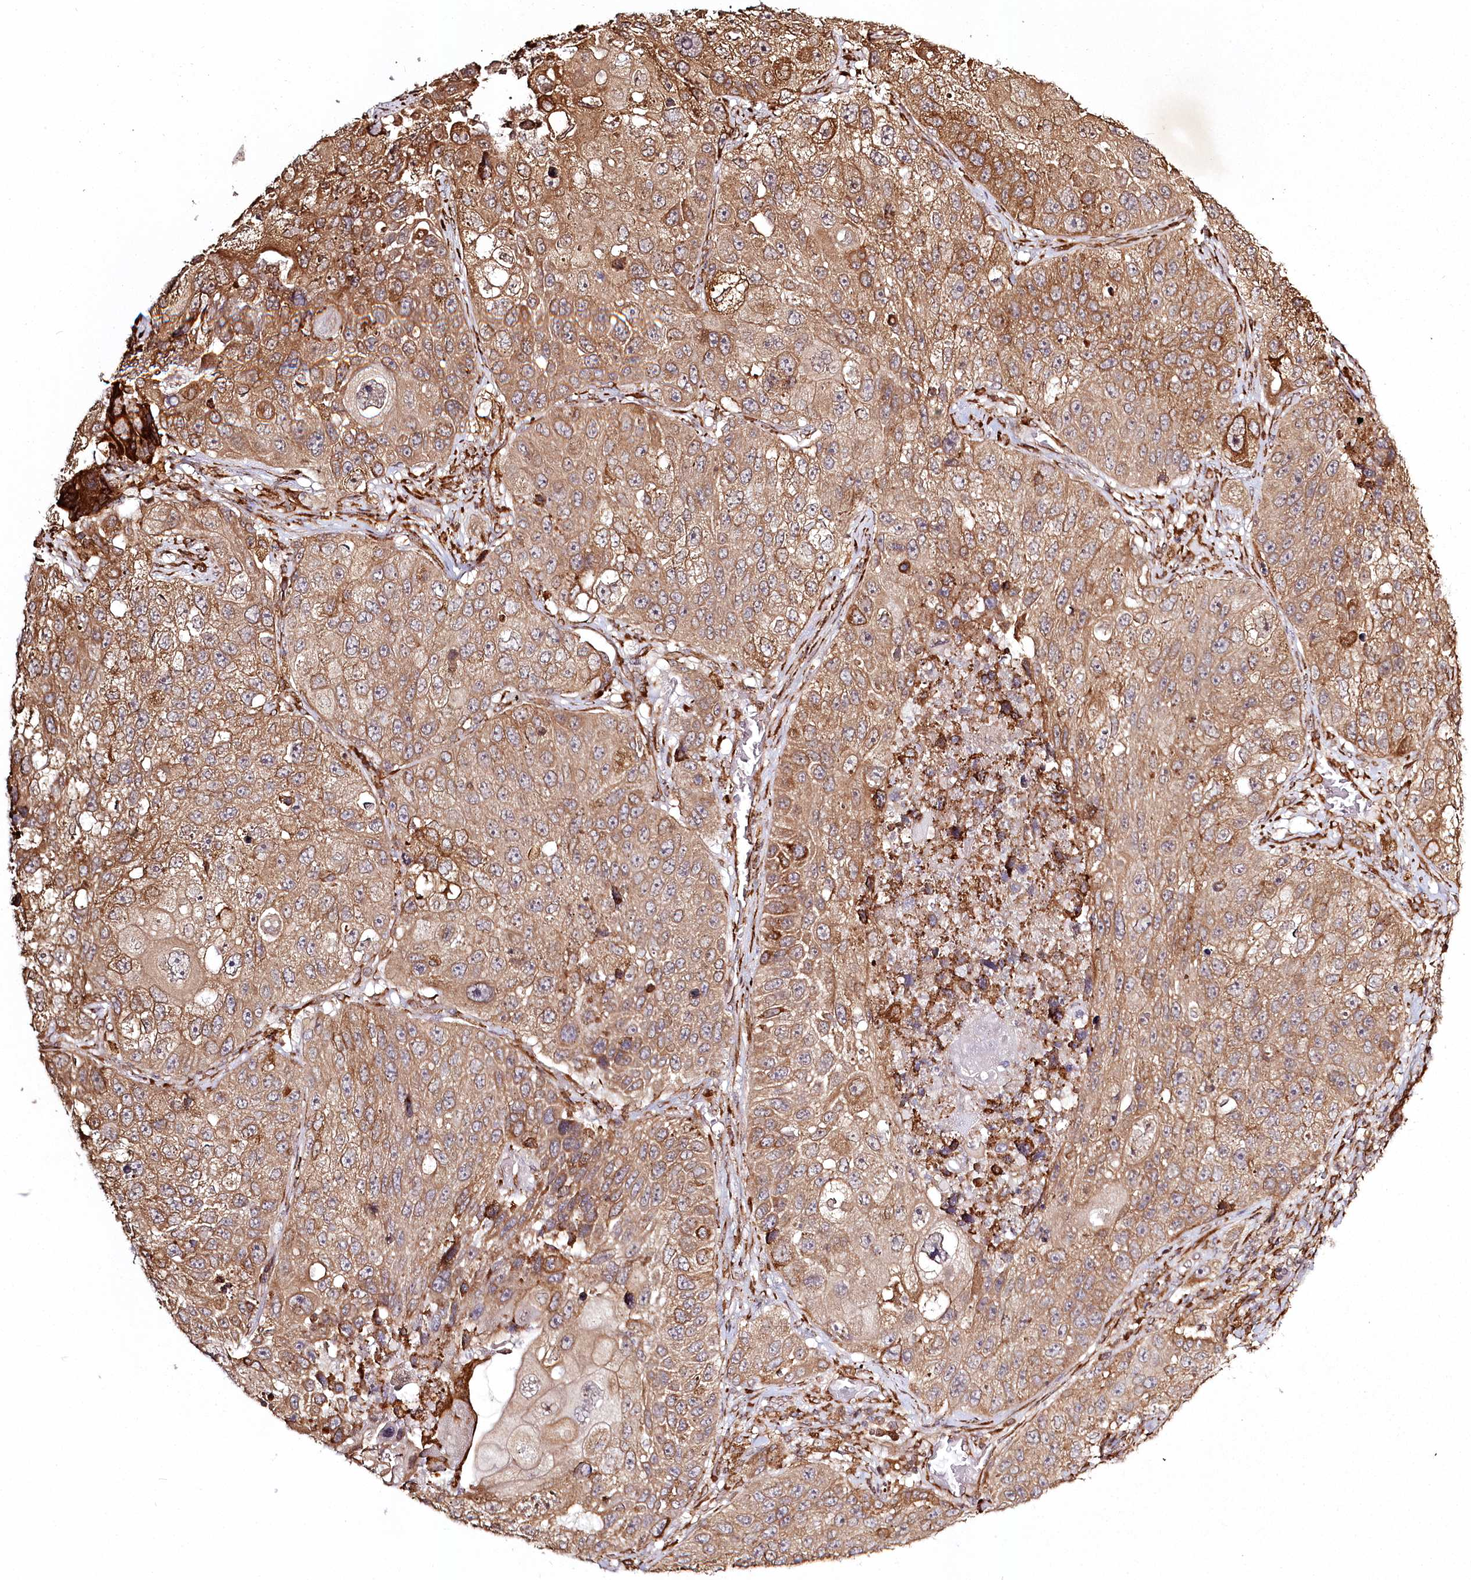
{"staining": {"intensity": "moderate", "quantity": ">75%", "location": "cytoplasmic/membranous"}, "tissue": "lung cancer", "cell_type": "Tumor cells", "image_type": "cancer", "snomed": [{"axis": "morphology", "description": "Squamous cell carcinoma, NOS"}, {"axis": "topography", "description": "Lung"}], "caption": "The immunohistochemical stain shows moderate cytoplasmic/membranous expression in tumor cells of squamous cell carcinoma (lung) tissue.", "gene": "FAM13A", "patient": {"sex": "male", "age": 61}}